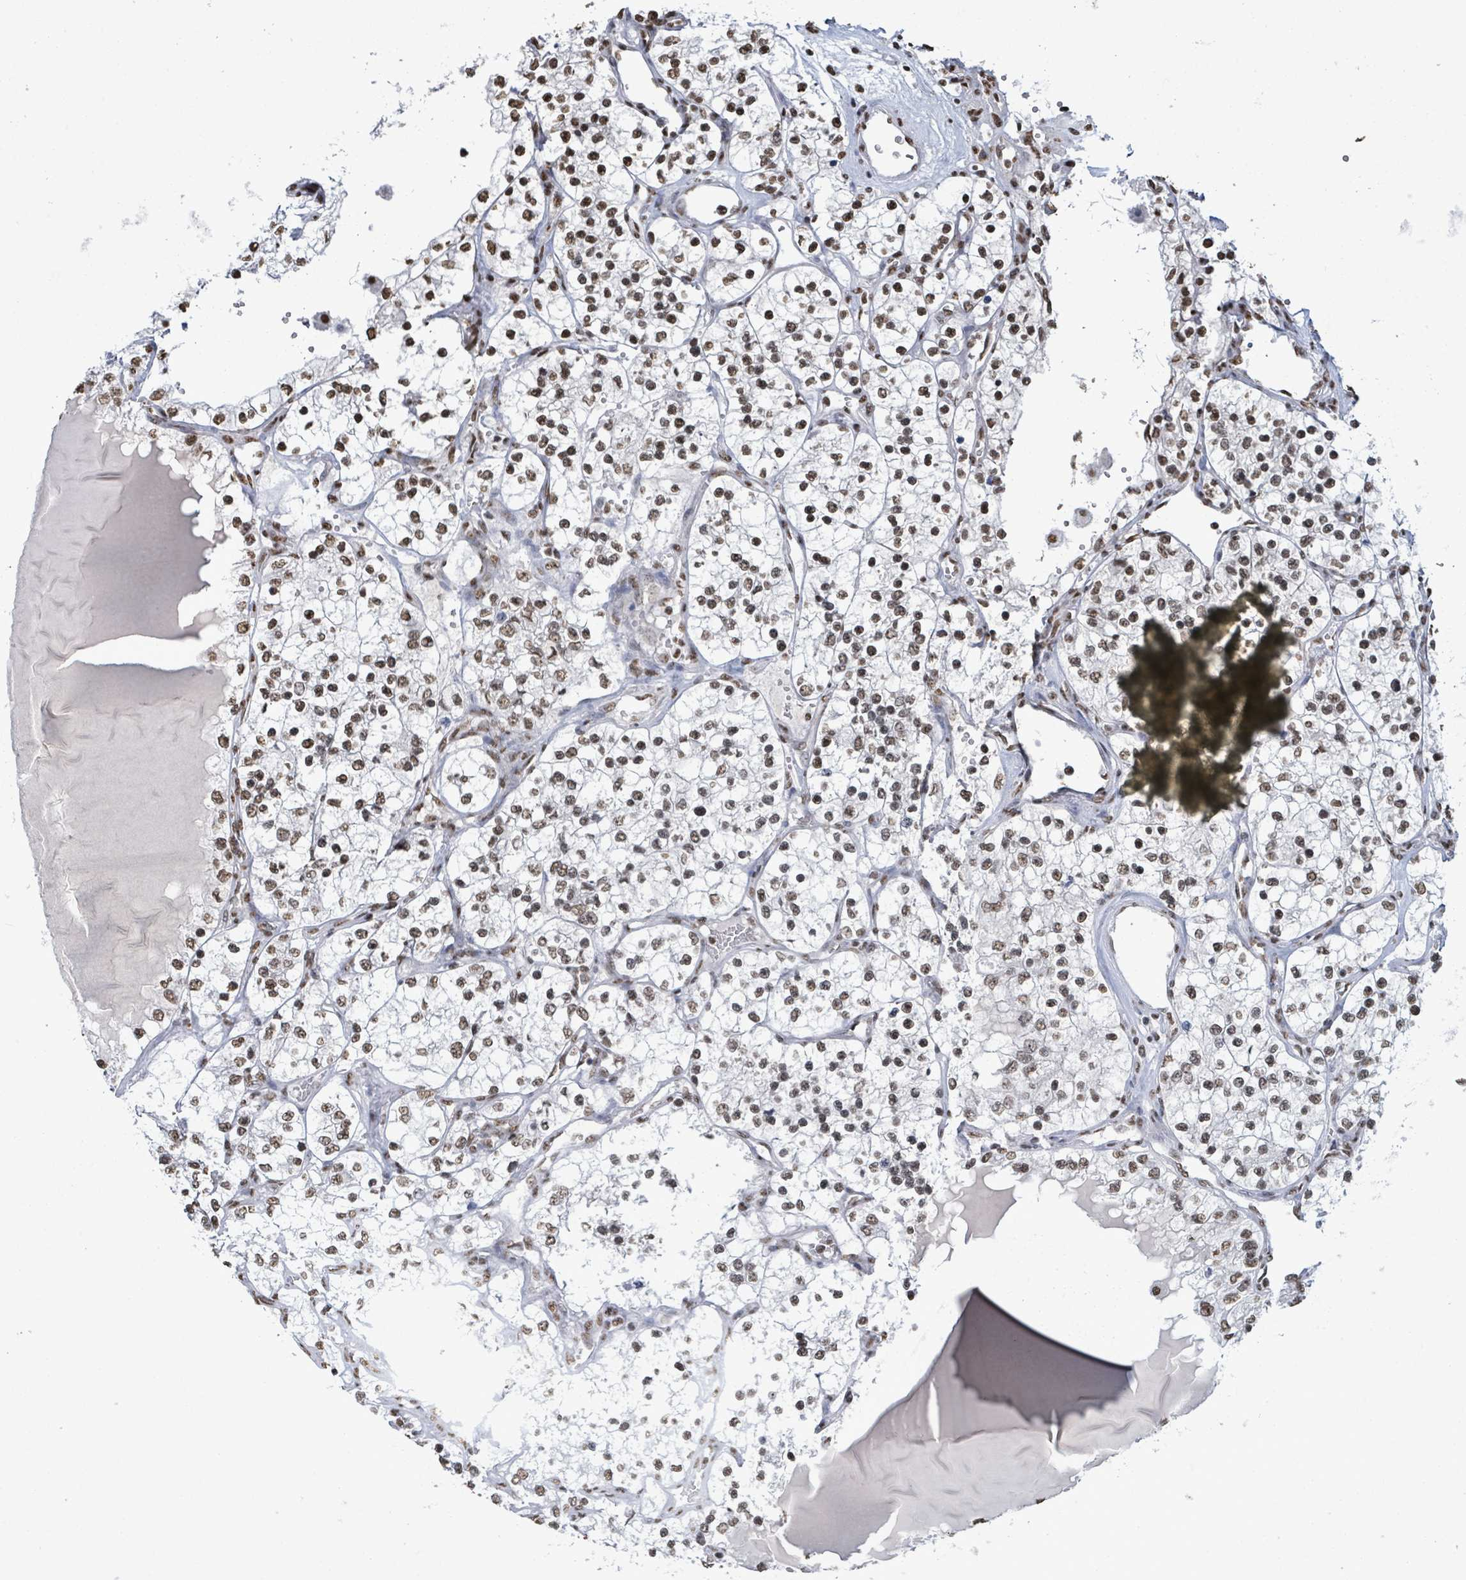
{"staining": {"intensity": "weak", "quantity": ">75%", "location": "nuclear"}, "tissue": "renal cancer", "cell_type": "Tumor cells", "image_type": "cancer", "snomed": [{"axis": "morphology", "description": "Adenocarcinoma, NOS"}, {"axis": "topography", "description": "Kidney"}], "caption": "A photomicrograph showing weak nuclear positivity in approximately >75% of tumor cells in renal cancer (adenocarcinoma), as visualized by brown immunohistochemical staining.", "gene": "SAMD14", "patient": {"sex": "female", "age": 69}}